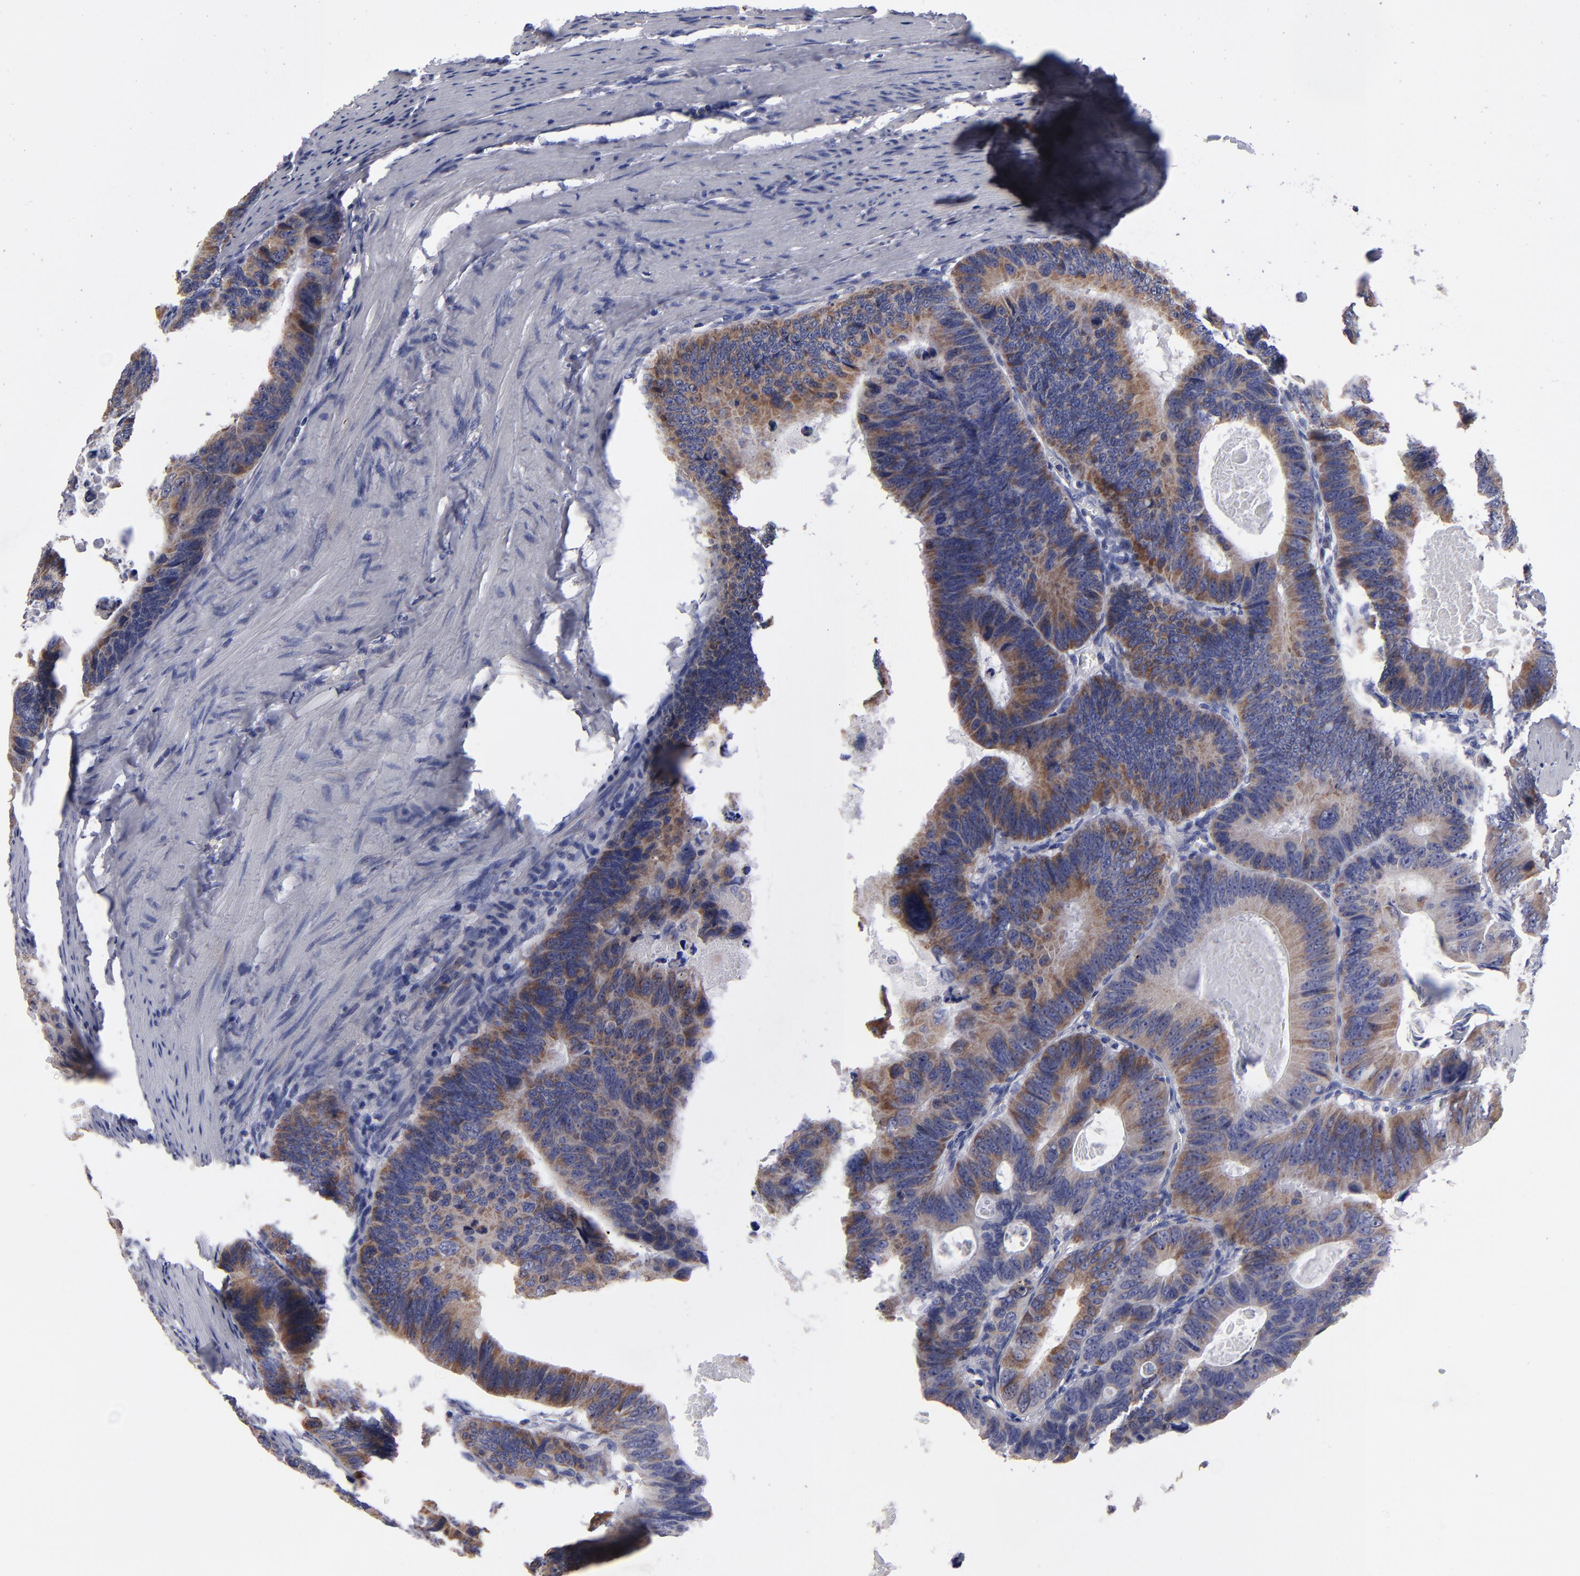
{"staining": {"intensity": "weak", "quantity": ">75%", "location": "cytoplasmic/membranous"}, "tissue": "colorectal cancer", "cell_type": "Tumor cells", "image_type": "cancer", "snomed": [{"axis": "morphology", "description": "Adenocarcinoma, NOS"}, {"axis": "topography", "description": "Colon"}], "caption": "A brown stain labels weak cytoplasmic/membranous positivity of a protein in human colorectal adenocarcinoma tumor cells.", "gene": "FGR", "patient": {"sex": "female", "age": 55}}